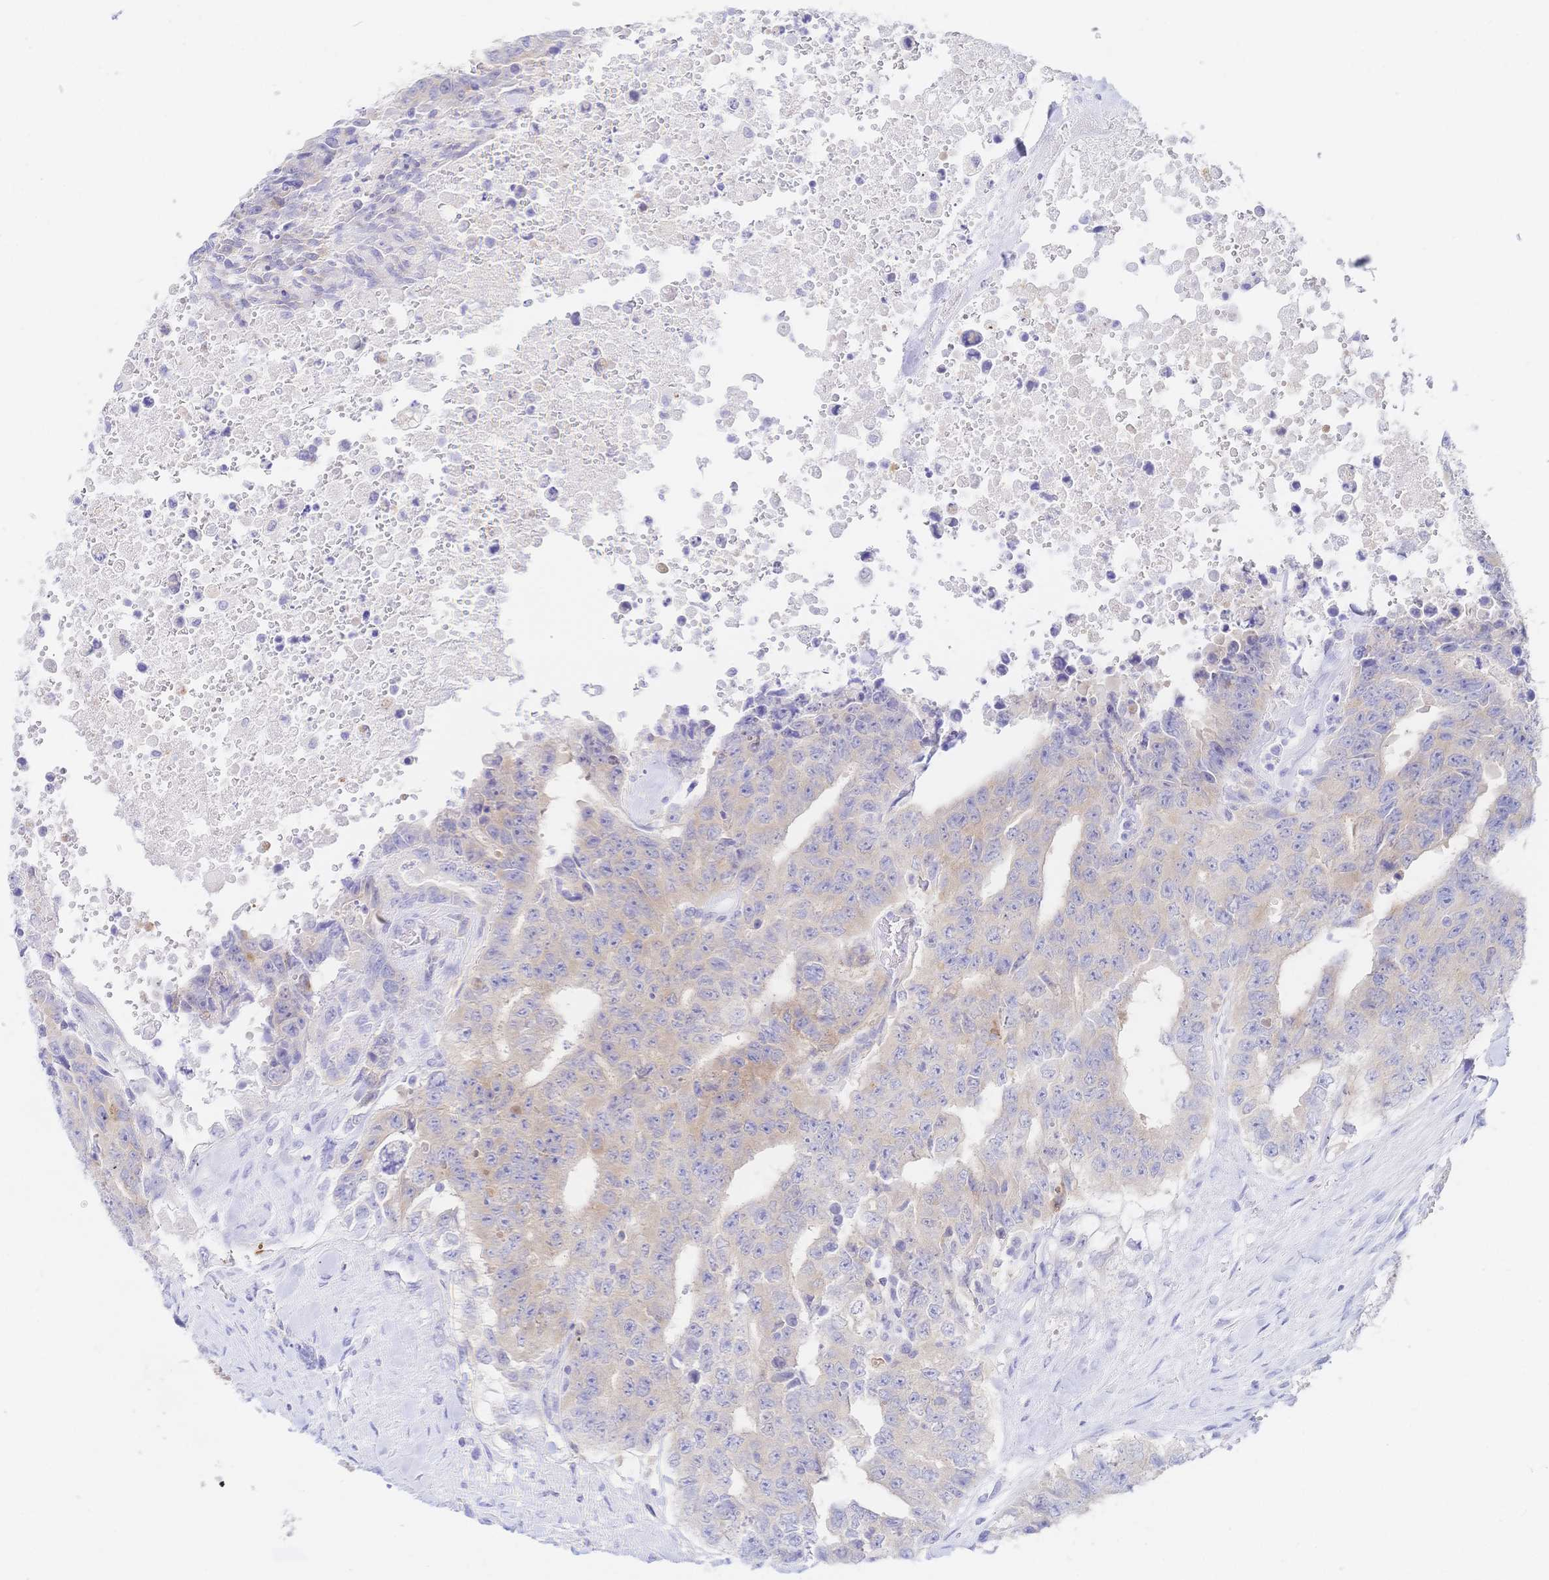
{"staining": {"intensity": "weak", "quantity": "25%-75%", "location": "cytoplasmic/membranous"}, "tissue": "testis cancer", "cell_type": "Tumor cells", "image_type": "cancer", "snomed": [{"axis": "morphology", "description": "Carcinoma, Embryonal, NOS"}, {"axis": "topography", "description": "Testis"}], "caption": "The image reveals immunohistochemical staining of testis cancer (embryonal carcinoma). There is weak cytoplasmic/membranous staining is seen in approximately 25%-75% of tumor cells.", "gene": "RRM1", "patient": {"sex": "male", "age": 24}}